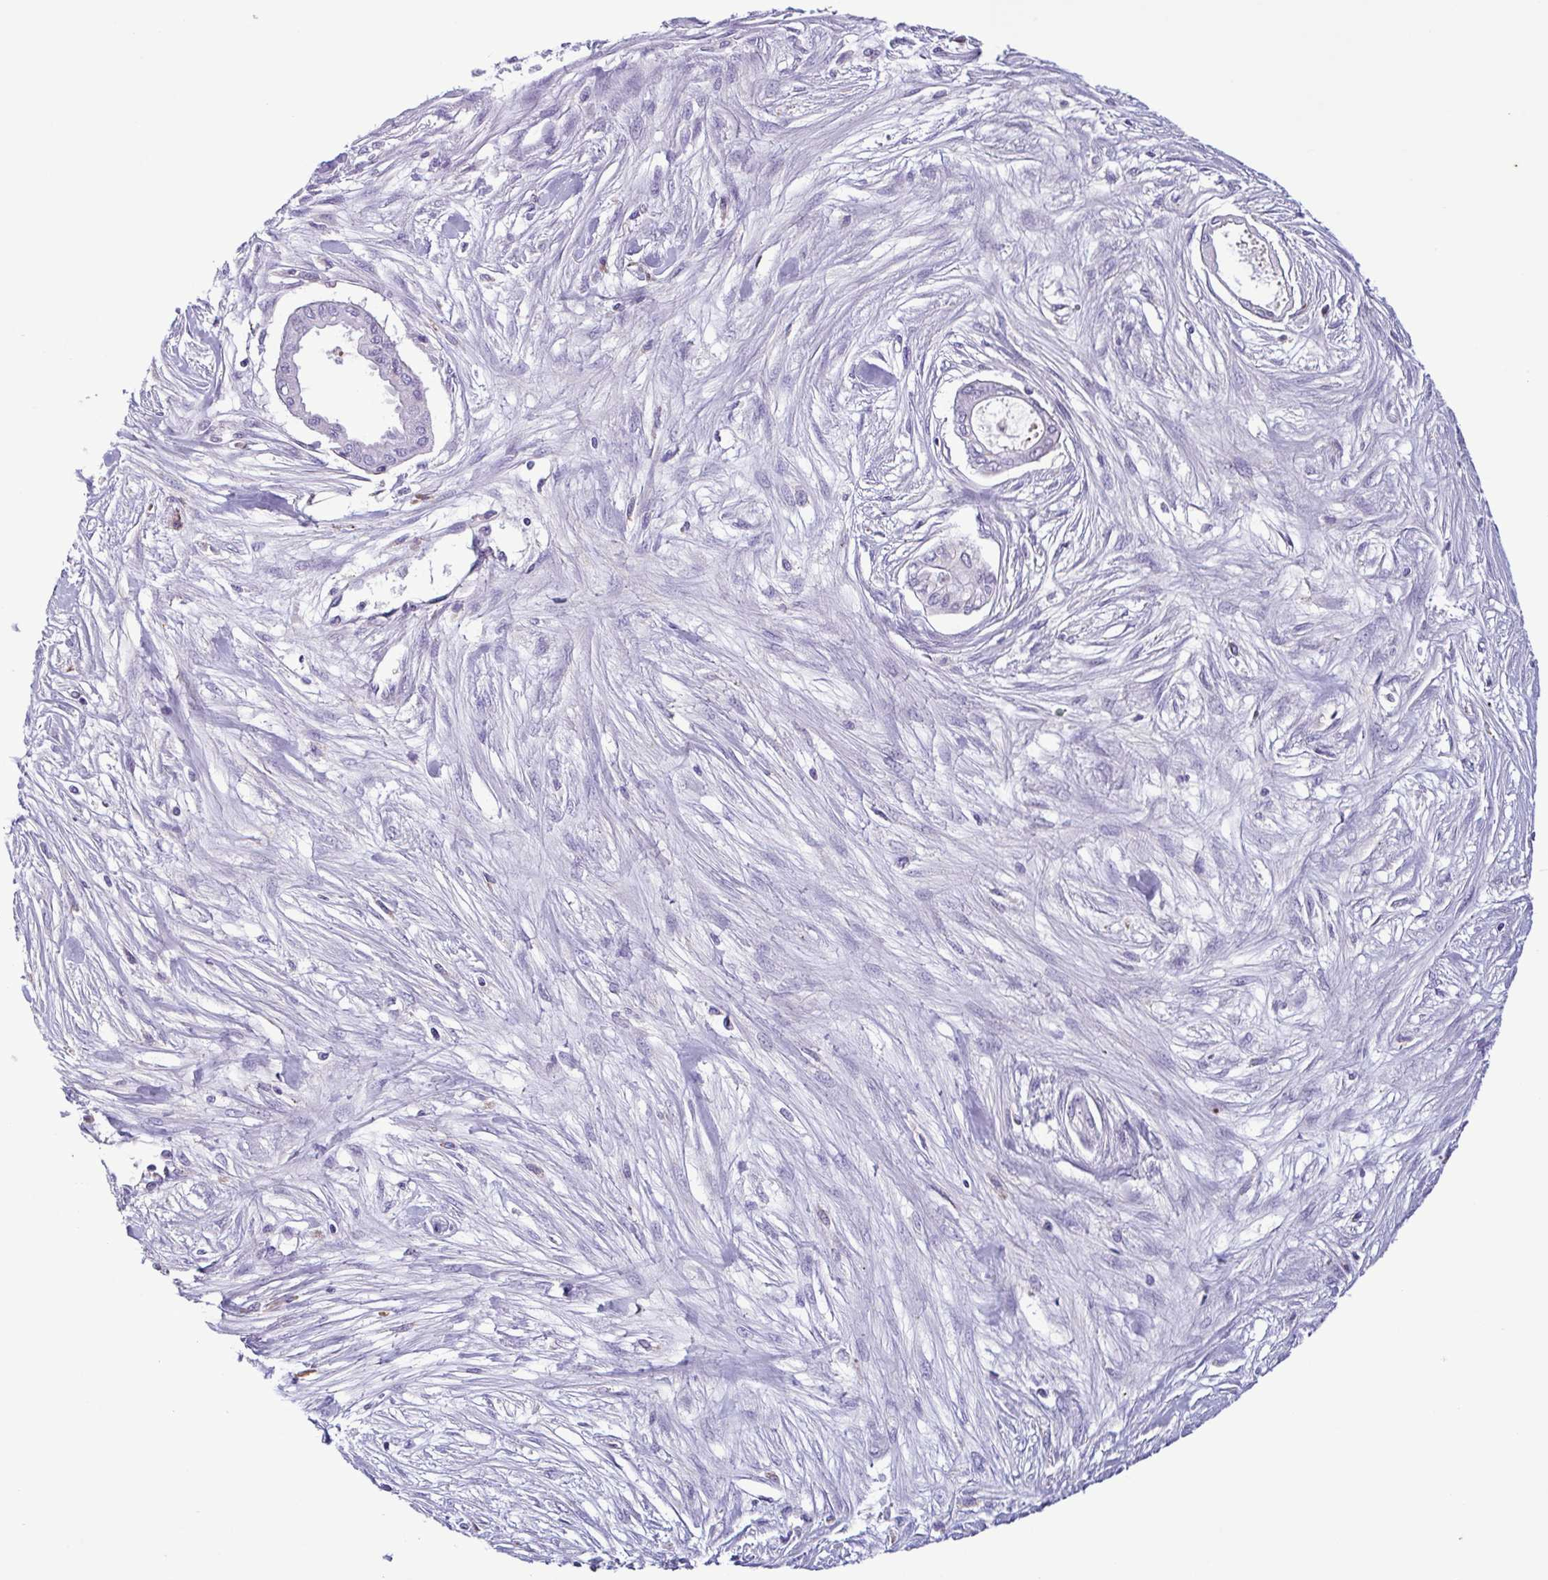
{"staining": {"intensity": "negative", "quantity": "none", "location": "none"}, "tissue": "pancreatic cancer", "cell_type": "Tumor cells", "image_type": "cancer", "snomed": [{"axis": "morphology", "description": "Adenocarcinoma, NOS"}, {"axis": "topography", "description": "Pancreas"}], "caption": "Adenocarcinoma (pancreatic) was stained to show a protein in brown. There is no significant expression in tumor cells.", "gene": "F13B", "patient": {"sex": "female", "age": 68}}